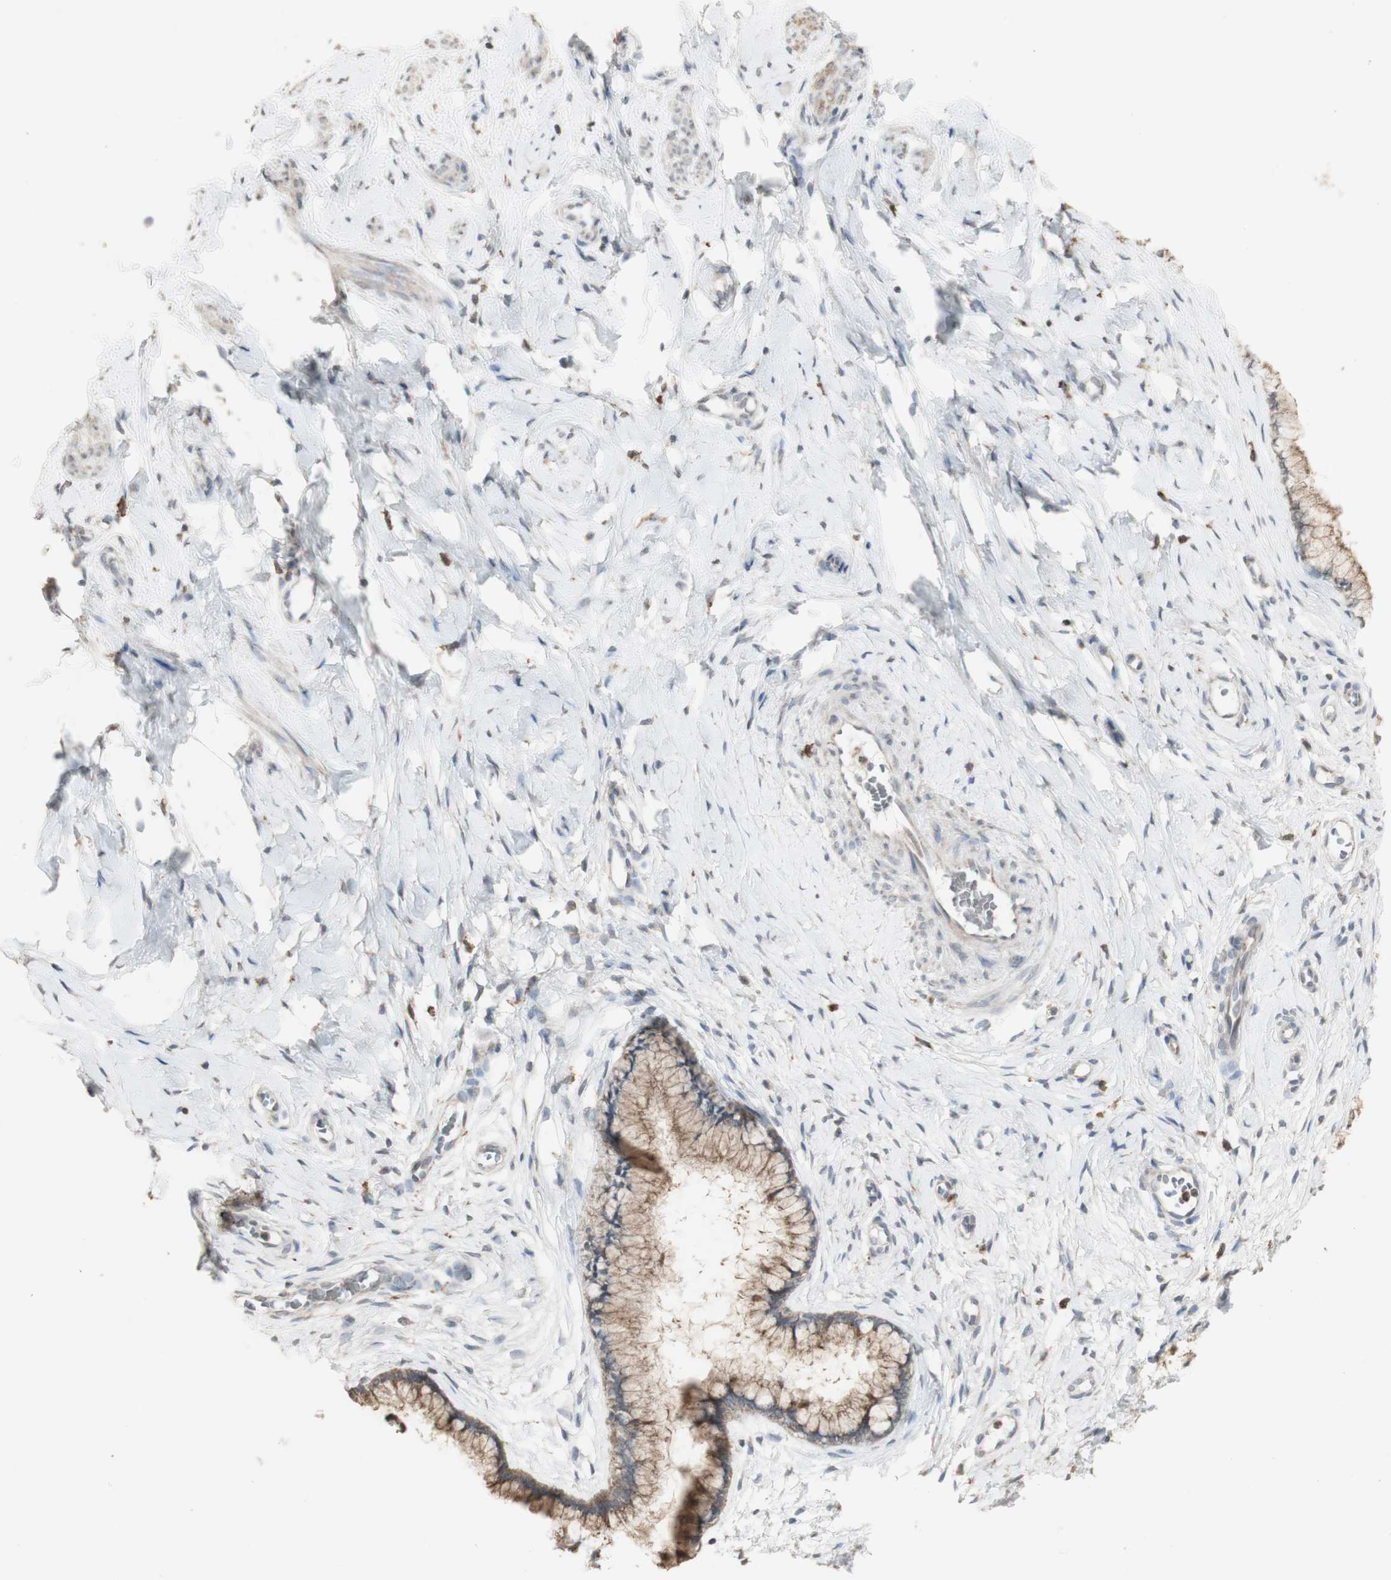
{"staining": {"intensity": "moderate", "quantity": ">75%", "location": "cytoplasmic/membranous"}, "tissue": "cervix", "cell_type": "Glandular cells", "image_type": "normal", "snomed": [{"axis": "morphology", "description": "Normal tissue, NOS"}, {"axis": "topography", "description": "Cervix"}], "caption": "Immunohistochemical staining of unremarkable human cervix demonstrates moderate cytoplasmic/membranous protein positivity in about >75% of glandular cells.", "gene": "ATP6V1E1", "patient": {"sex": "female", "age": 65}}